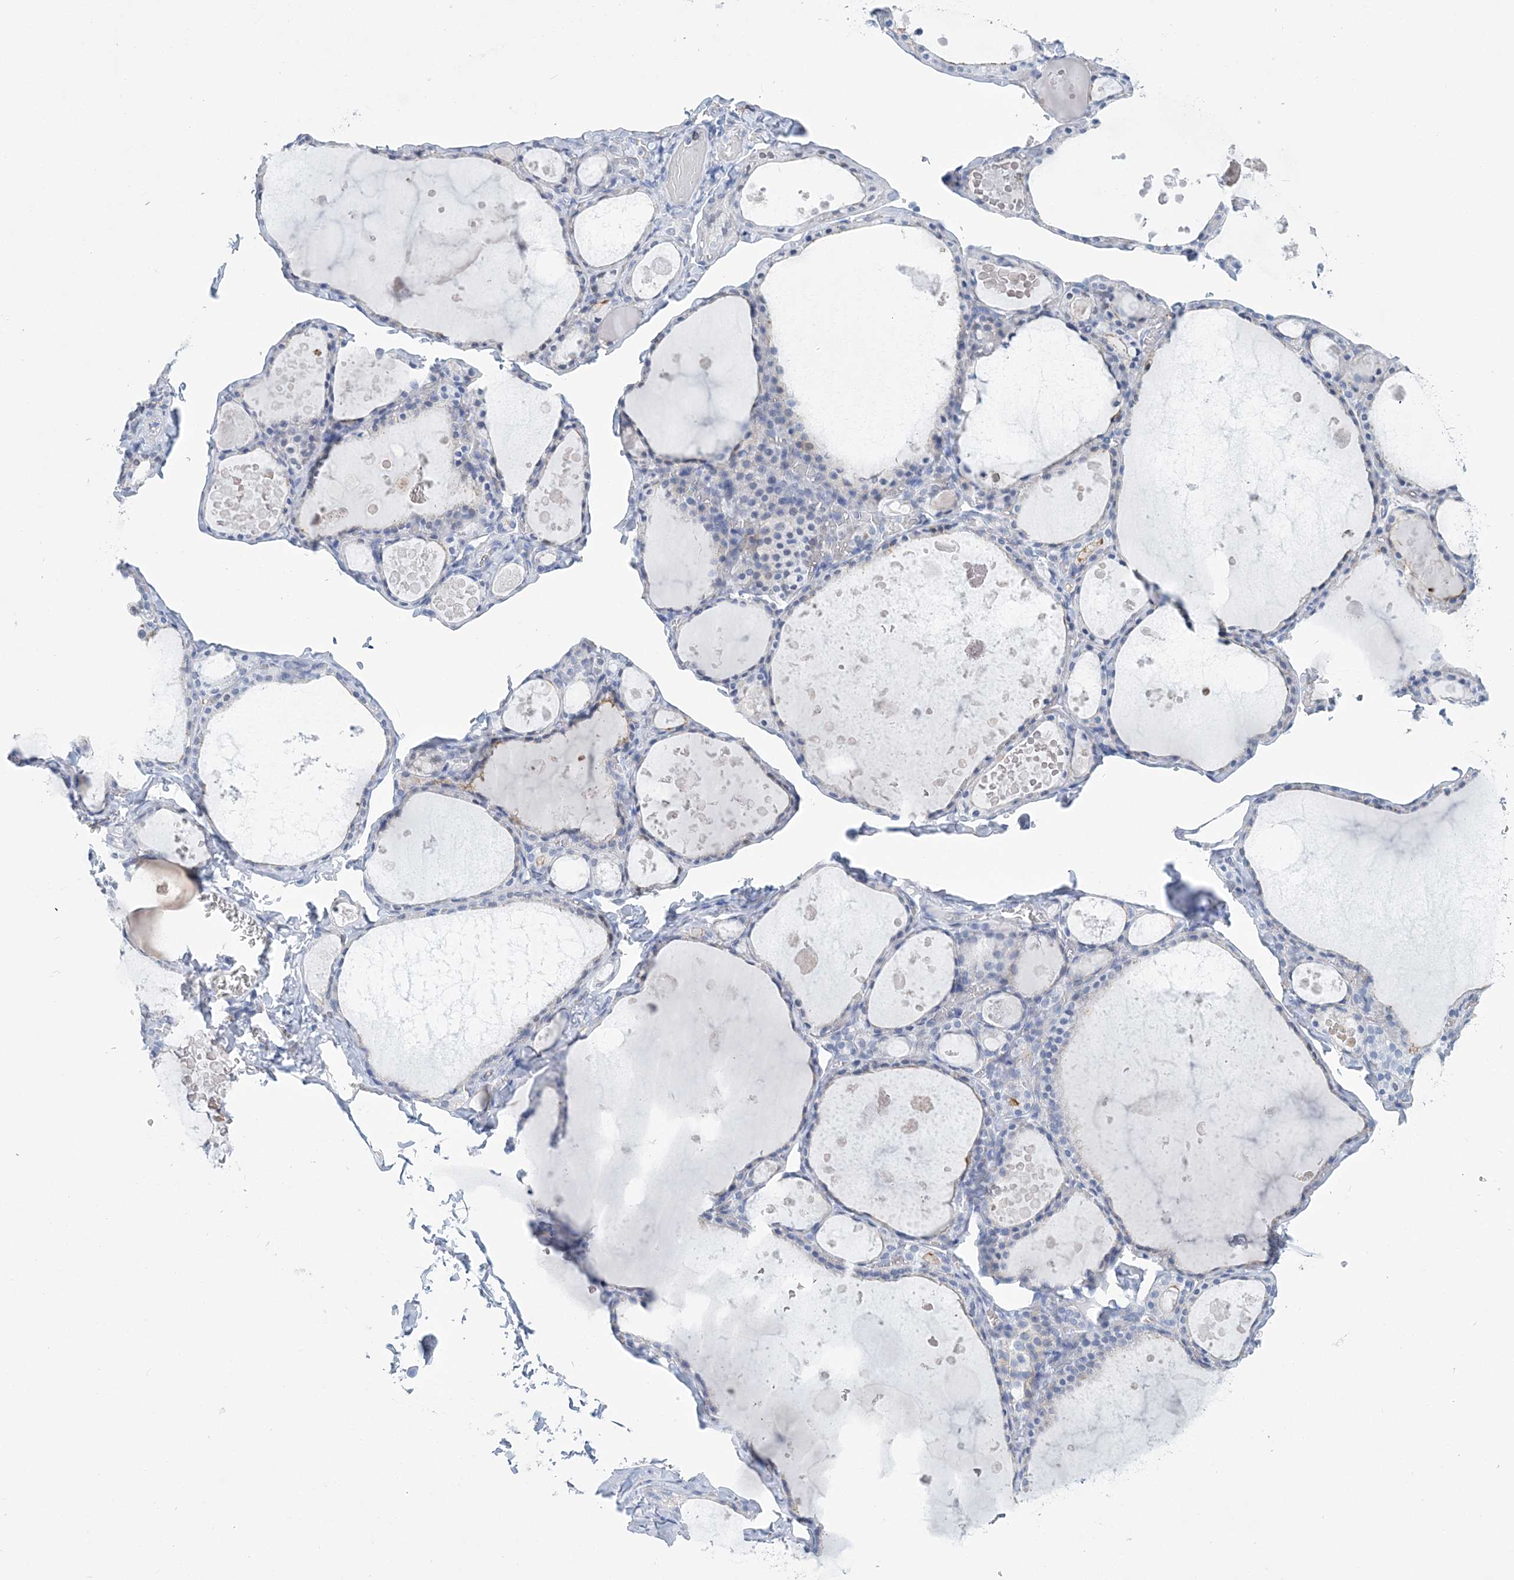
{"staining": {"intensity": "negative", "quantity": "none", "location": "none"}, "tissue": "thyroid gland", "cell_type": "Glandular cells", "image_type": "normal", "snomed": [{"axis": "morphology", "description": "Normal tissue, NOS"}, {"axis": "topography", "description": "Thyroid gland"}], "caption": "Glandular cells are negative for protein expression in normal human thyroid gland. Nuclei are stained in blue.", "gene": "NKX6", "patient": {"sex": "male", "age": 56}}